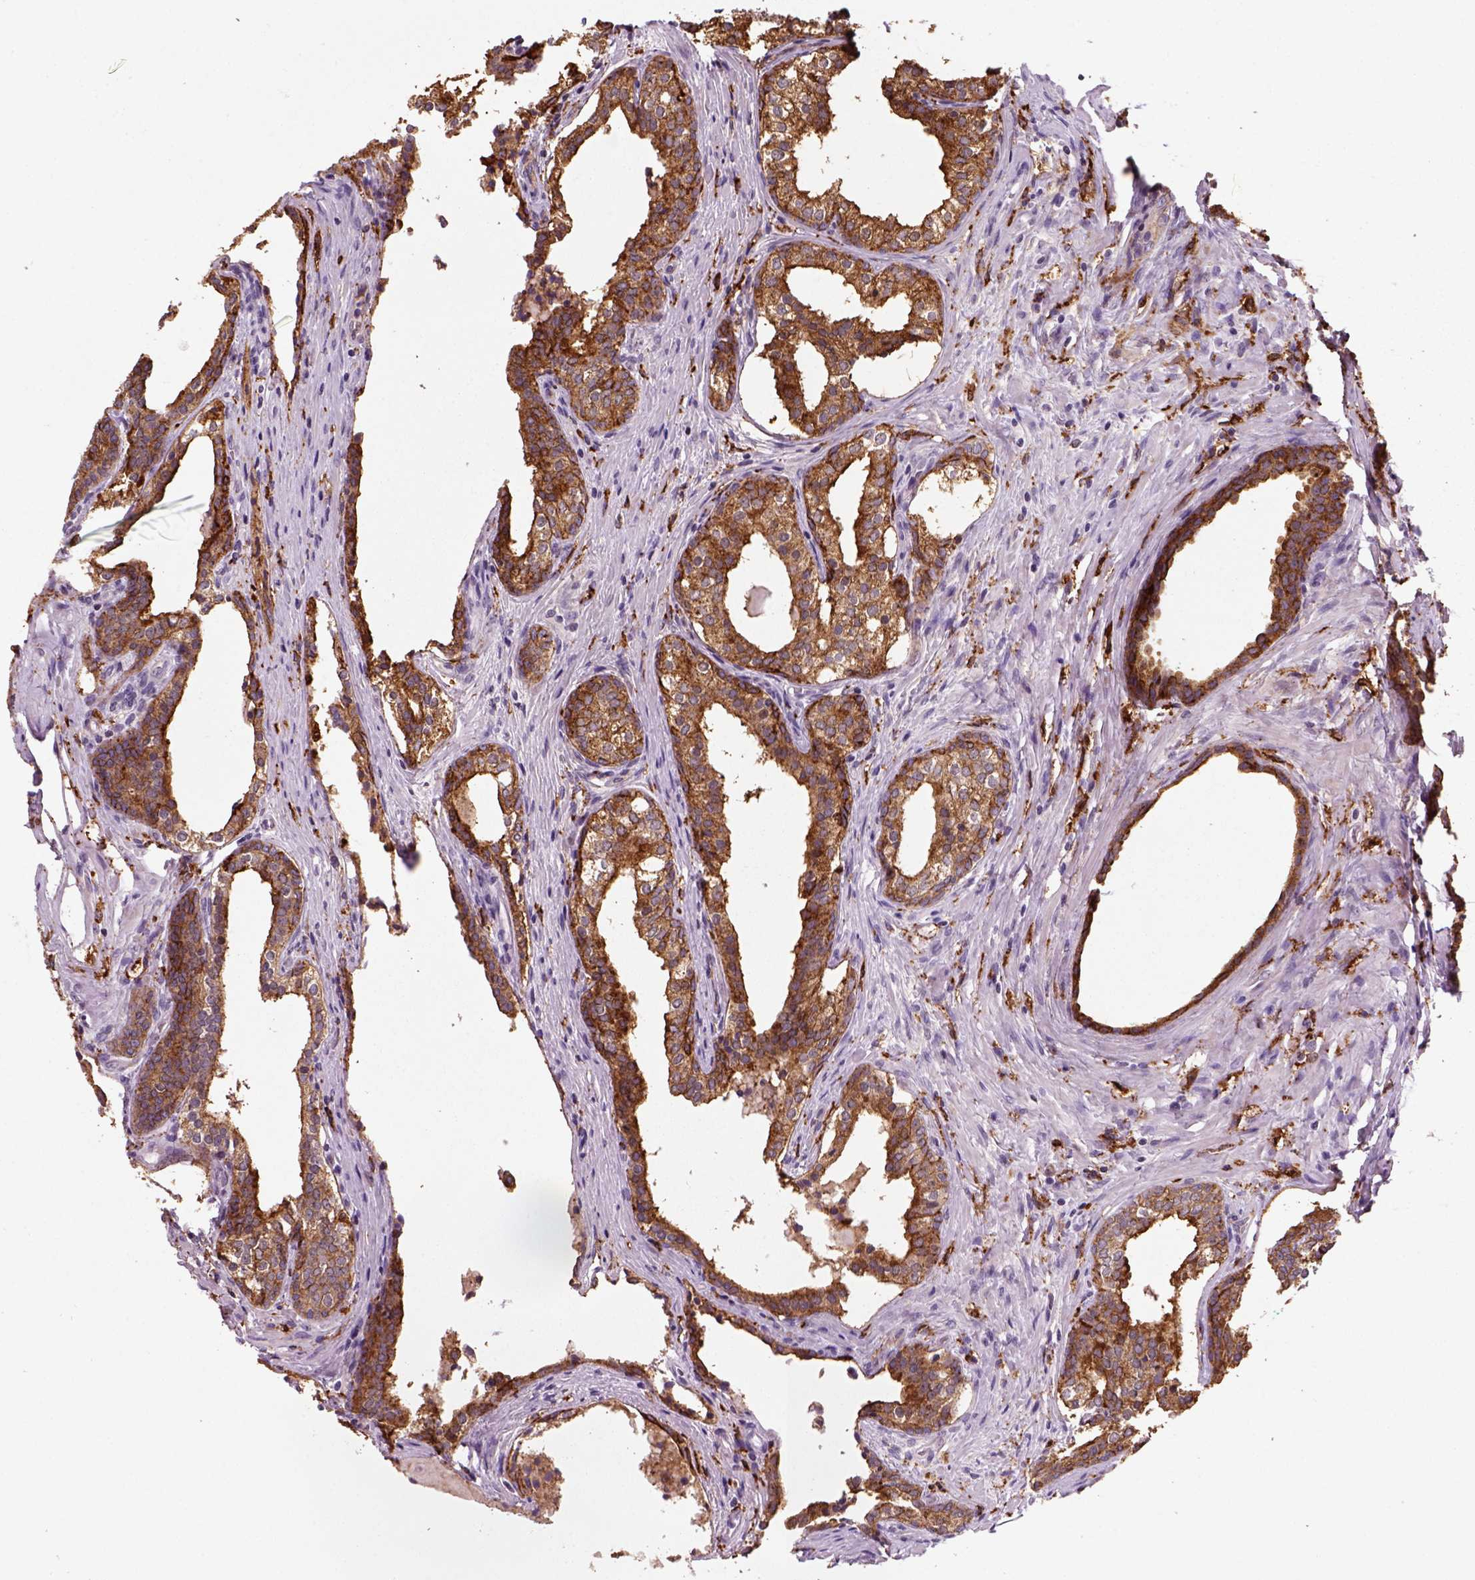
{"staining": {"intensity": "strong", "quantity": "25%-75%", "location": "cytoplasmic/membranous"}, "tissue": "prostate cancer", "cell_type": "Tumor cells", "image_type": "cancer", "snomed": [{"axis": "morphology", "description": "Adenocarcinoma, NOS"}, {"axis": "morphology", "description": "Adenocarcinoma, High grade"}, {"axis": "topography", "description": "Prostate"}], "caption": "The histopathology image shows a brown stain indicating the presence of a protein in the cytoplasmic/membranous of tumor cells in adenocarcinoma (high-grade) (prostate).", "gene": "MARCKS", "patient": {"sex": "male", "age": 61}}